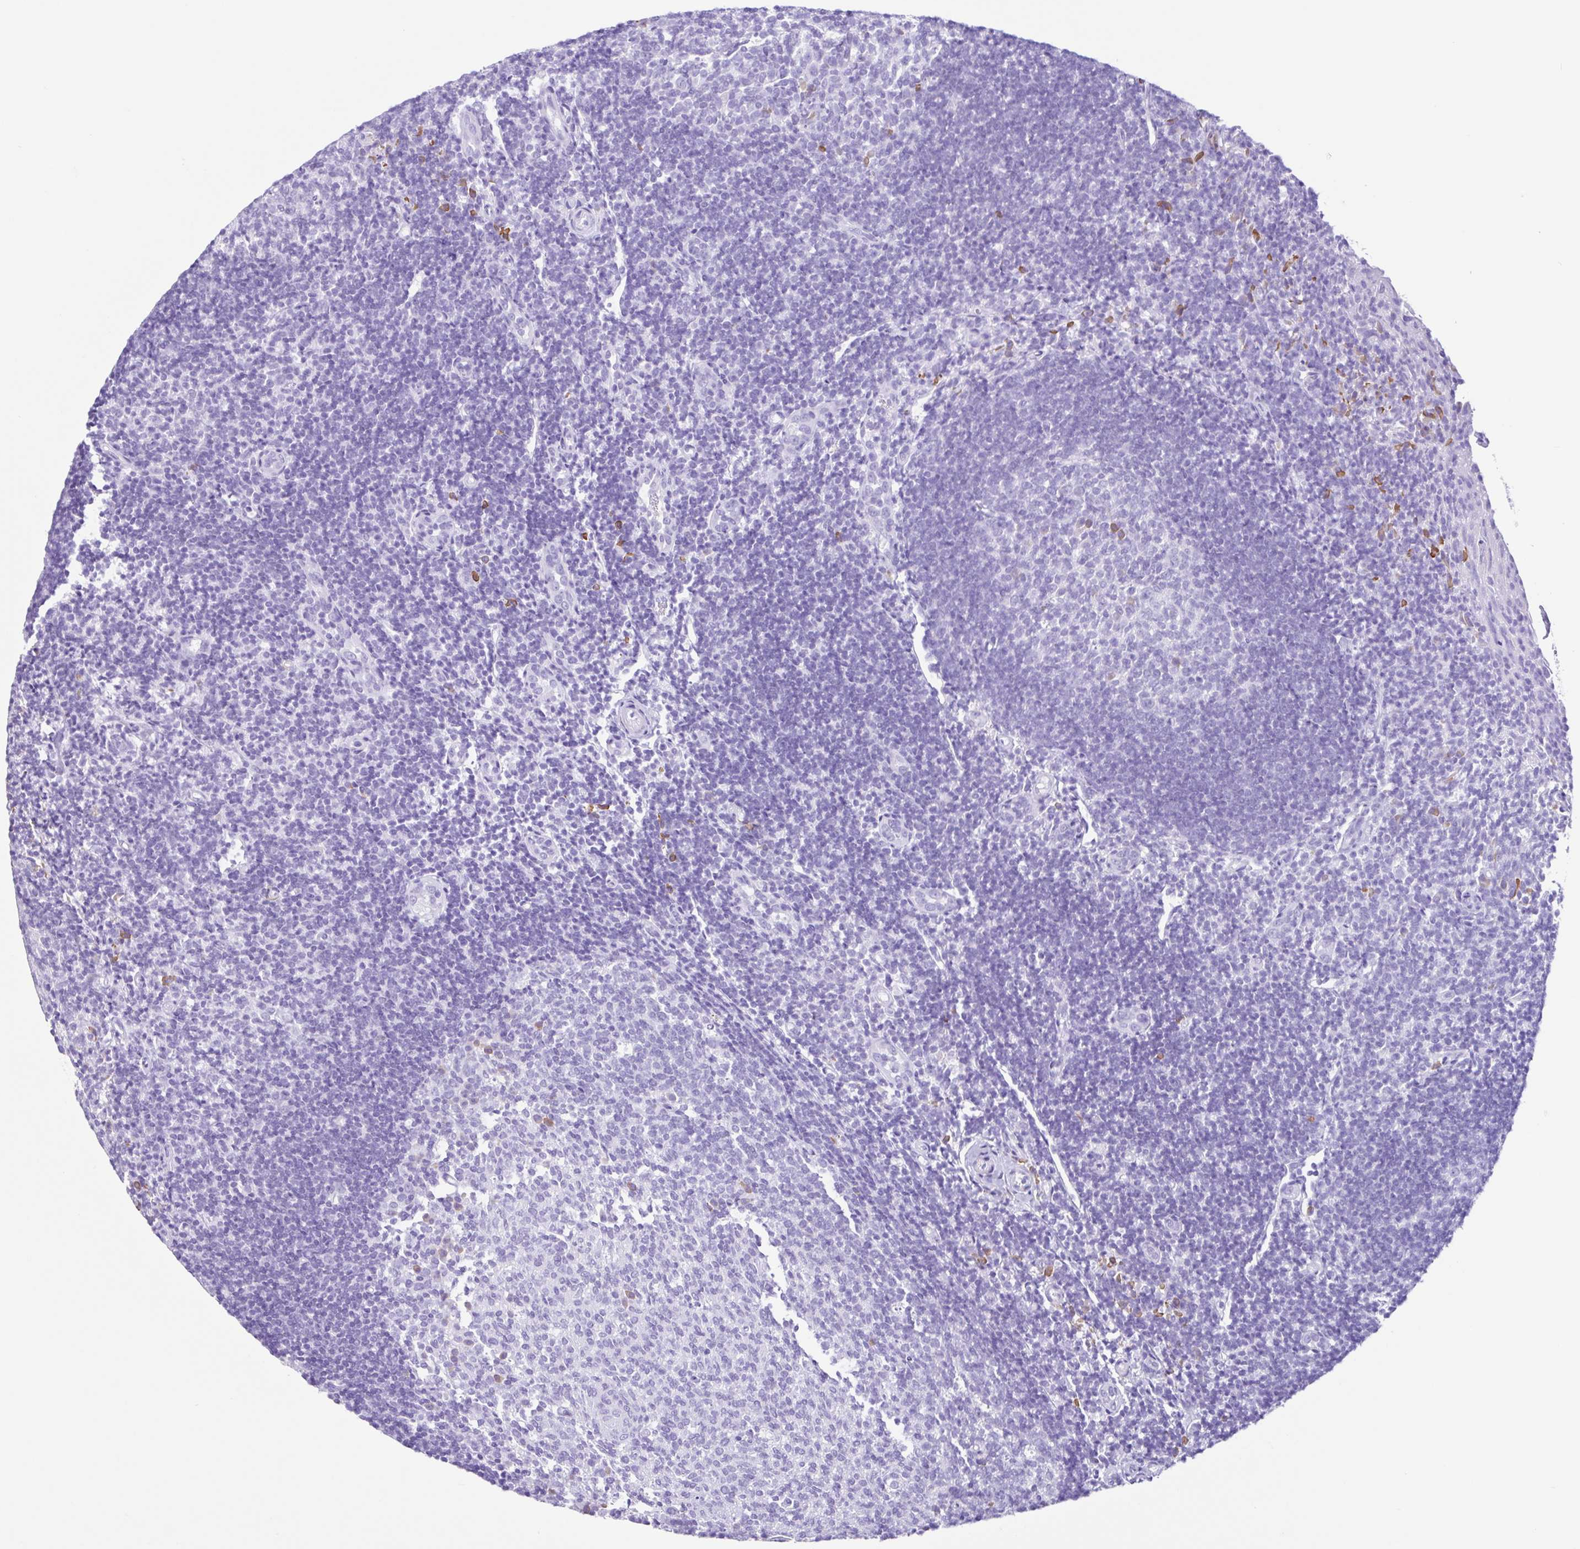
{"staining": {"intensity": "moderate", "quantity": "<25%", "location": "cytoplasmic/membranous"}, "tissue": "tonsil", "cell_type": "Germinal center cells", "image_type": "normal", "snomed": [{"axis": "morphology", "description": "Normal tissue, NOS"}, {"axis": "topography", "description": "Tonsil"}], "caption": "Brown immunohistochemical staining in benign tonsil shows moderate cytoplasmic/membranous expression in about <25% of germinal center cells.", "gene": "PIGF", "patient": {"sex": "female", "age": 10}}